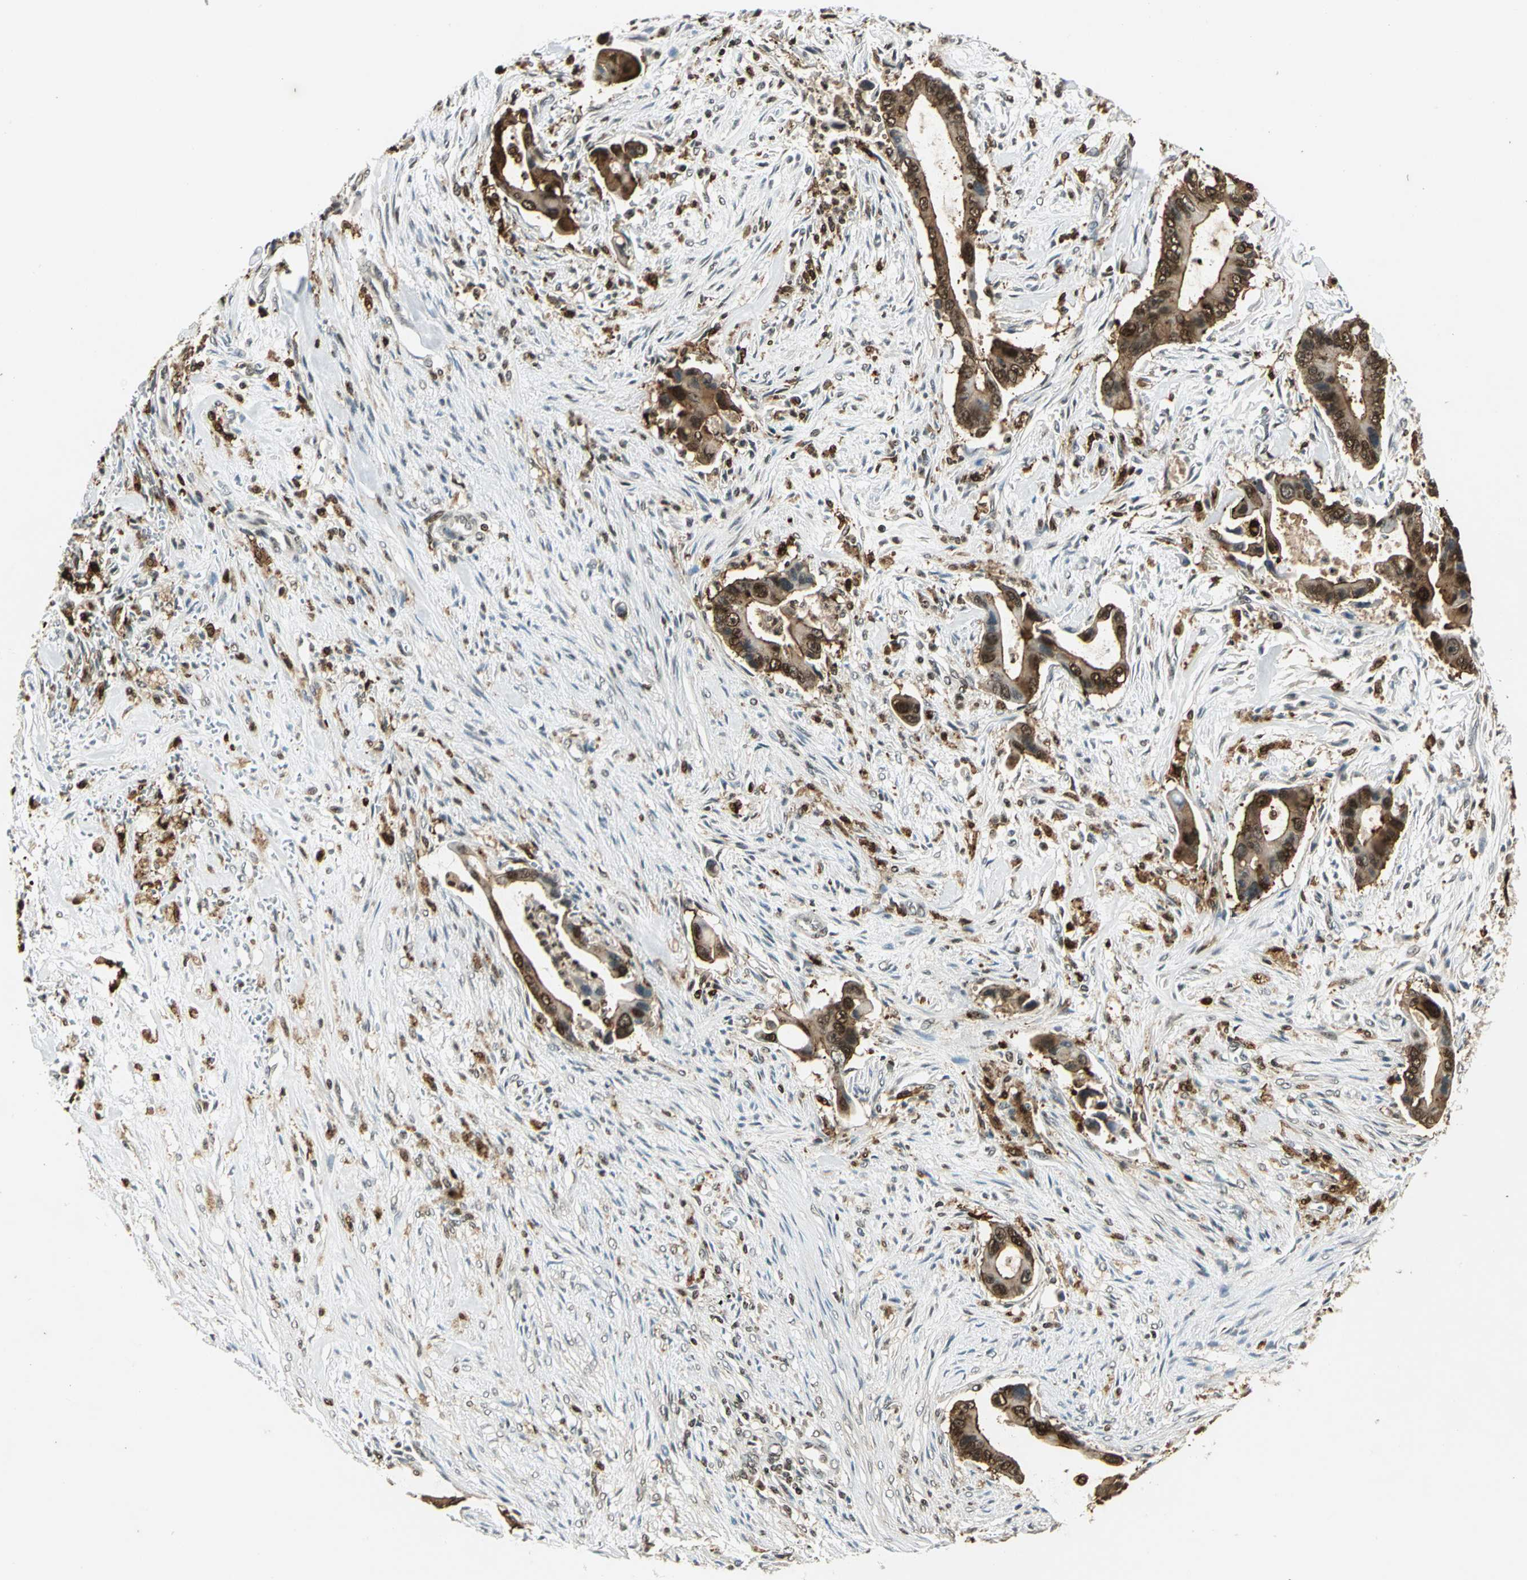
{"staining": {"intensity": "strong", "quantity": ">75%", "location": "cytoplasmic/membranous,nuclear"}, "tissue": "liver cancer", "cell_type": "Tumor cells", "image_type": "cancer", "snomed": [{"axis": "morphology", "description": "Cholangiocarcinoma"}, {"axis": "topography", "description": "Liver"}], "caption": "A brown stain shows strong cytoplasmic/membranous and nuclear expression of a protein in human liver cancer (cholangiocarcinoma) tumor cells.", "gene": "LGALS3", "patient": {"sex": "female", "age": 55}}